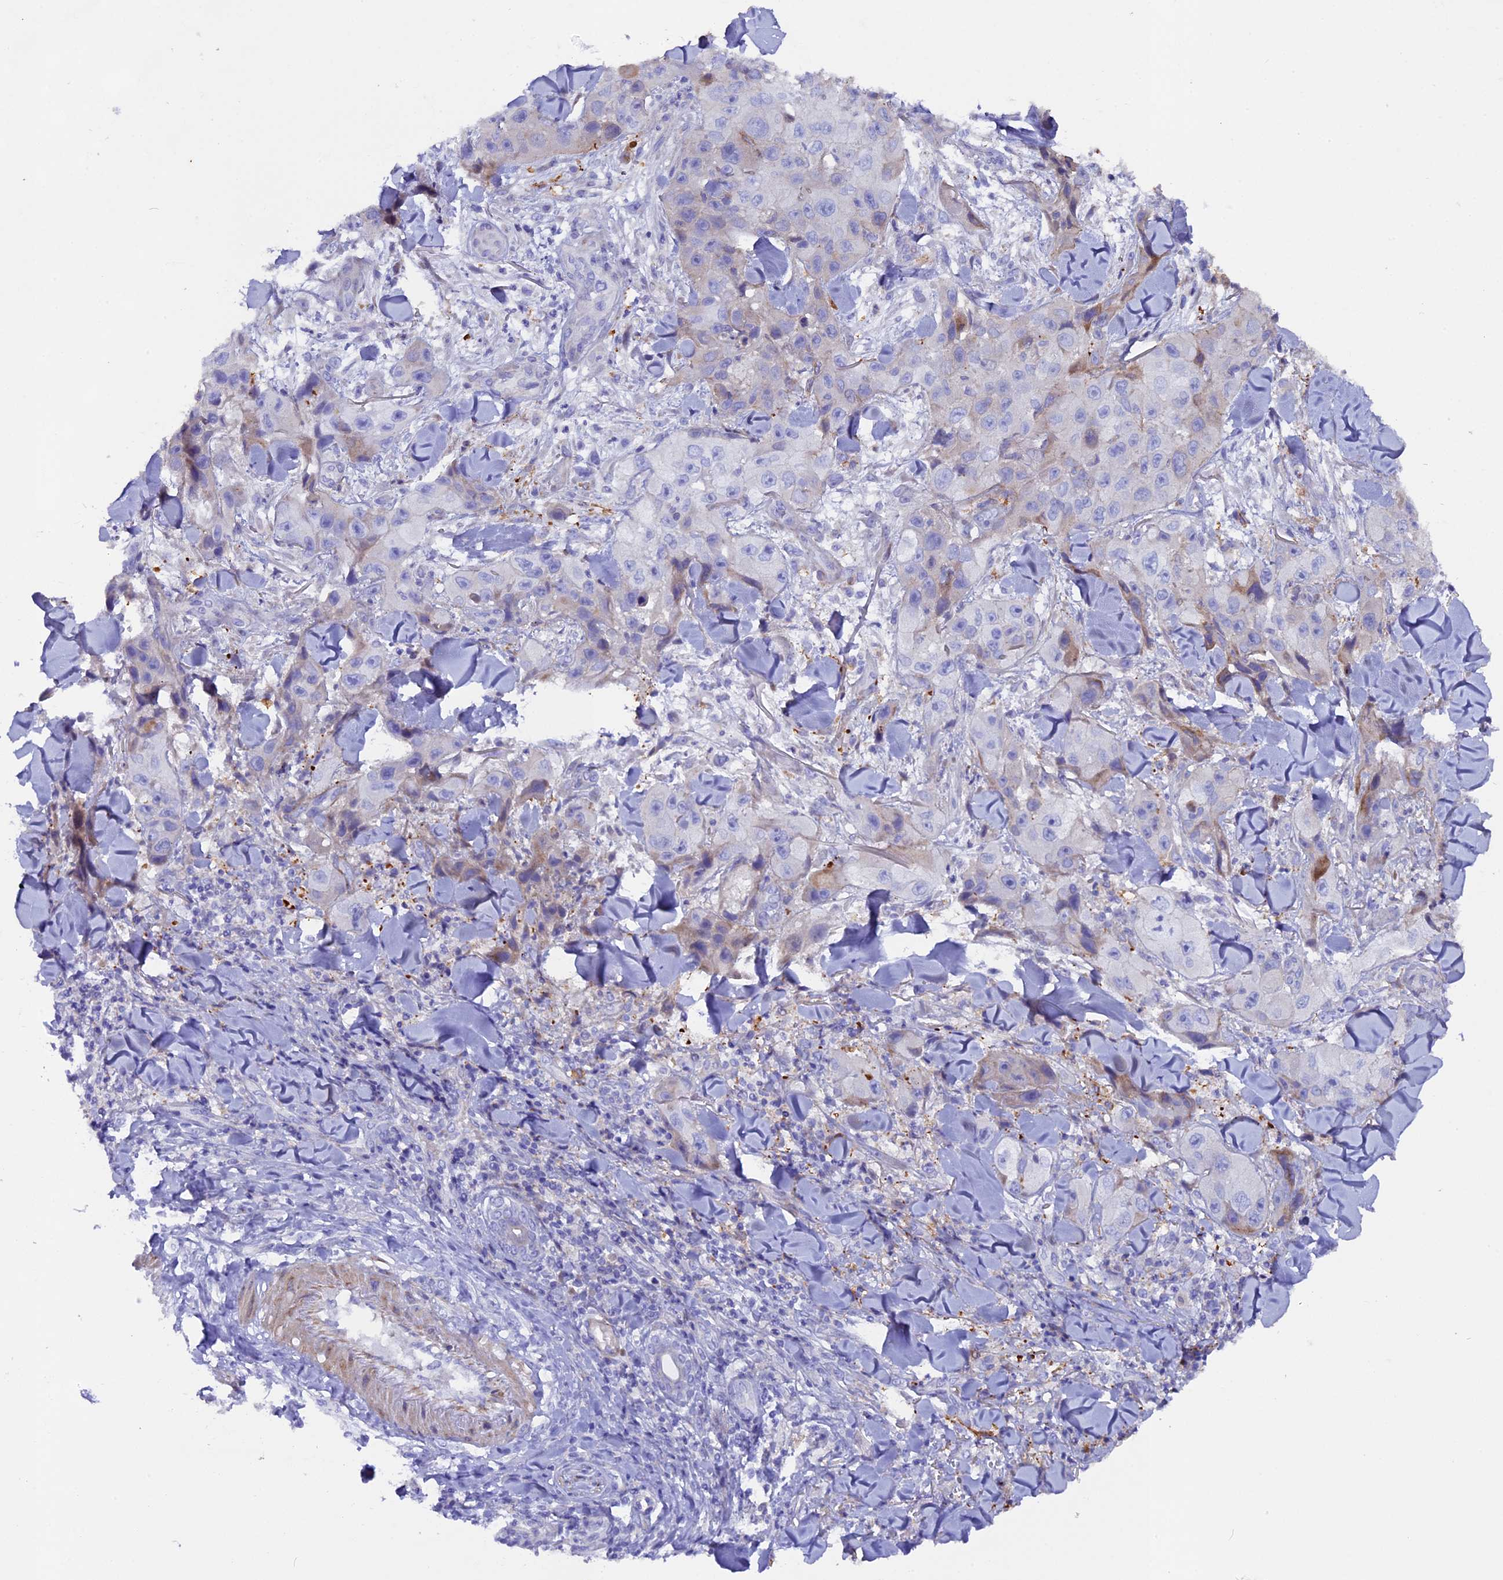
{"staining": {"intensity": "negative", "quantity": "none", "location": "none"}, "tissue": "skin cancer", "cell_type": "Tumor cells", "image_type": "cancer", "snomed": [{"axis": "morphology", "description": "Squamous cell carcinoma, NOS"}, {"axis": "topography", "description": "Skin"}, {"axis": "topography", "description": "Subcutis"}], "caption": "IHC photomicrograph of human skin cancer stained for a protein (brown), which exhibits no staining in tumor cells.", "gene": "PIGU", "patient": {"sex": "male", "age": 73}}